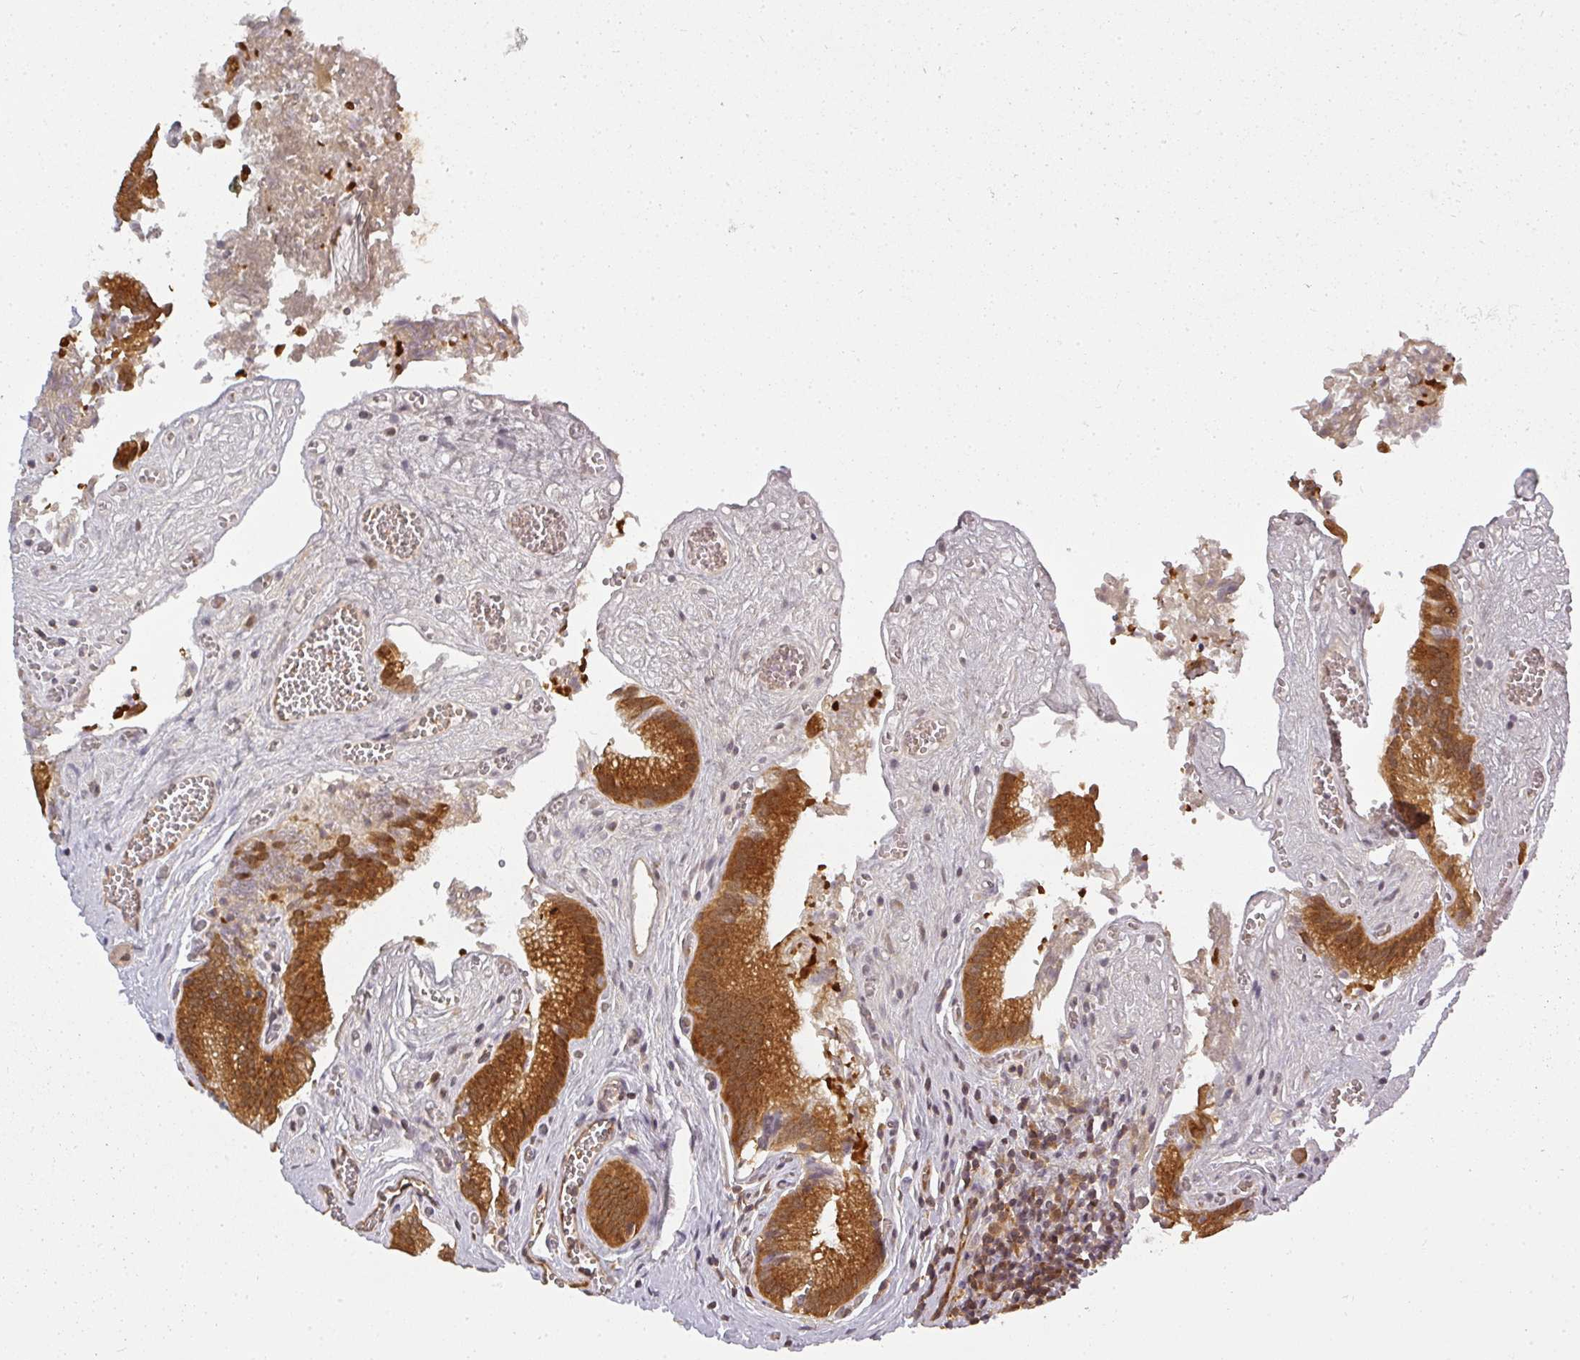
{"staining": {"intensity": "strong", "quantity": ">75%", "location": "cytoplasmic/membranous"}, "tissue": "gallbladder", "cell_type": "Glandular cells", "image_type": "normal", "snomed": [{"axis": "morphology", "description": "Normal tissue, NOS"}, {"axis": "topography", "description": "Gallbladder"}, {"axis": "topography", "description": "Peripheral nerve tissue"}], "caption": "Immunohistochemical staining of unremarkable gallbladder reveals high levels of strong cytoplasmic/membranous staining in approximately >75% of glandular cells. (DAB IHC, brown staining for protein, blue staining for nuclei).", "gene": "PPP6R3", "patient": {"sex": "male", "age": 17}}